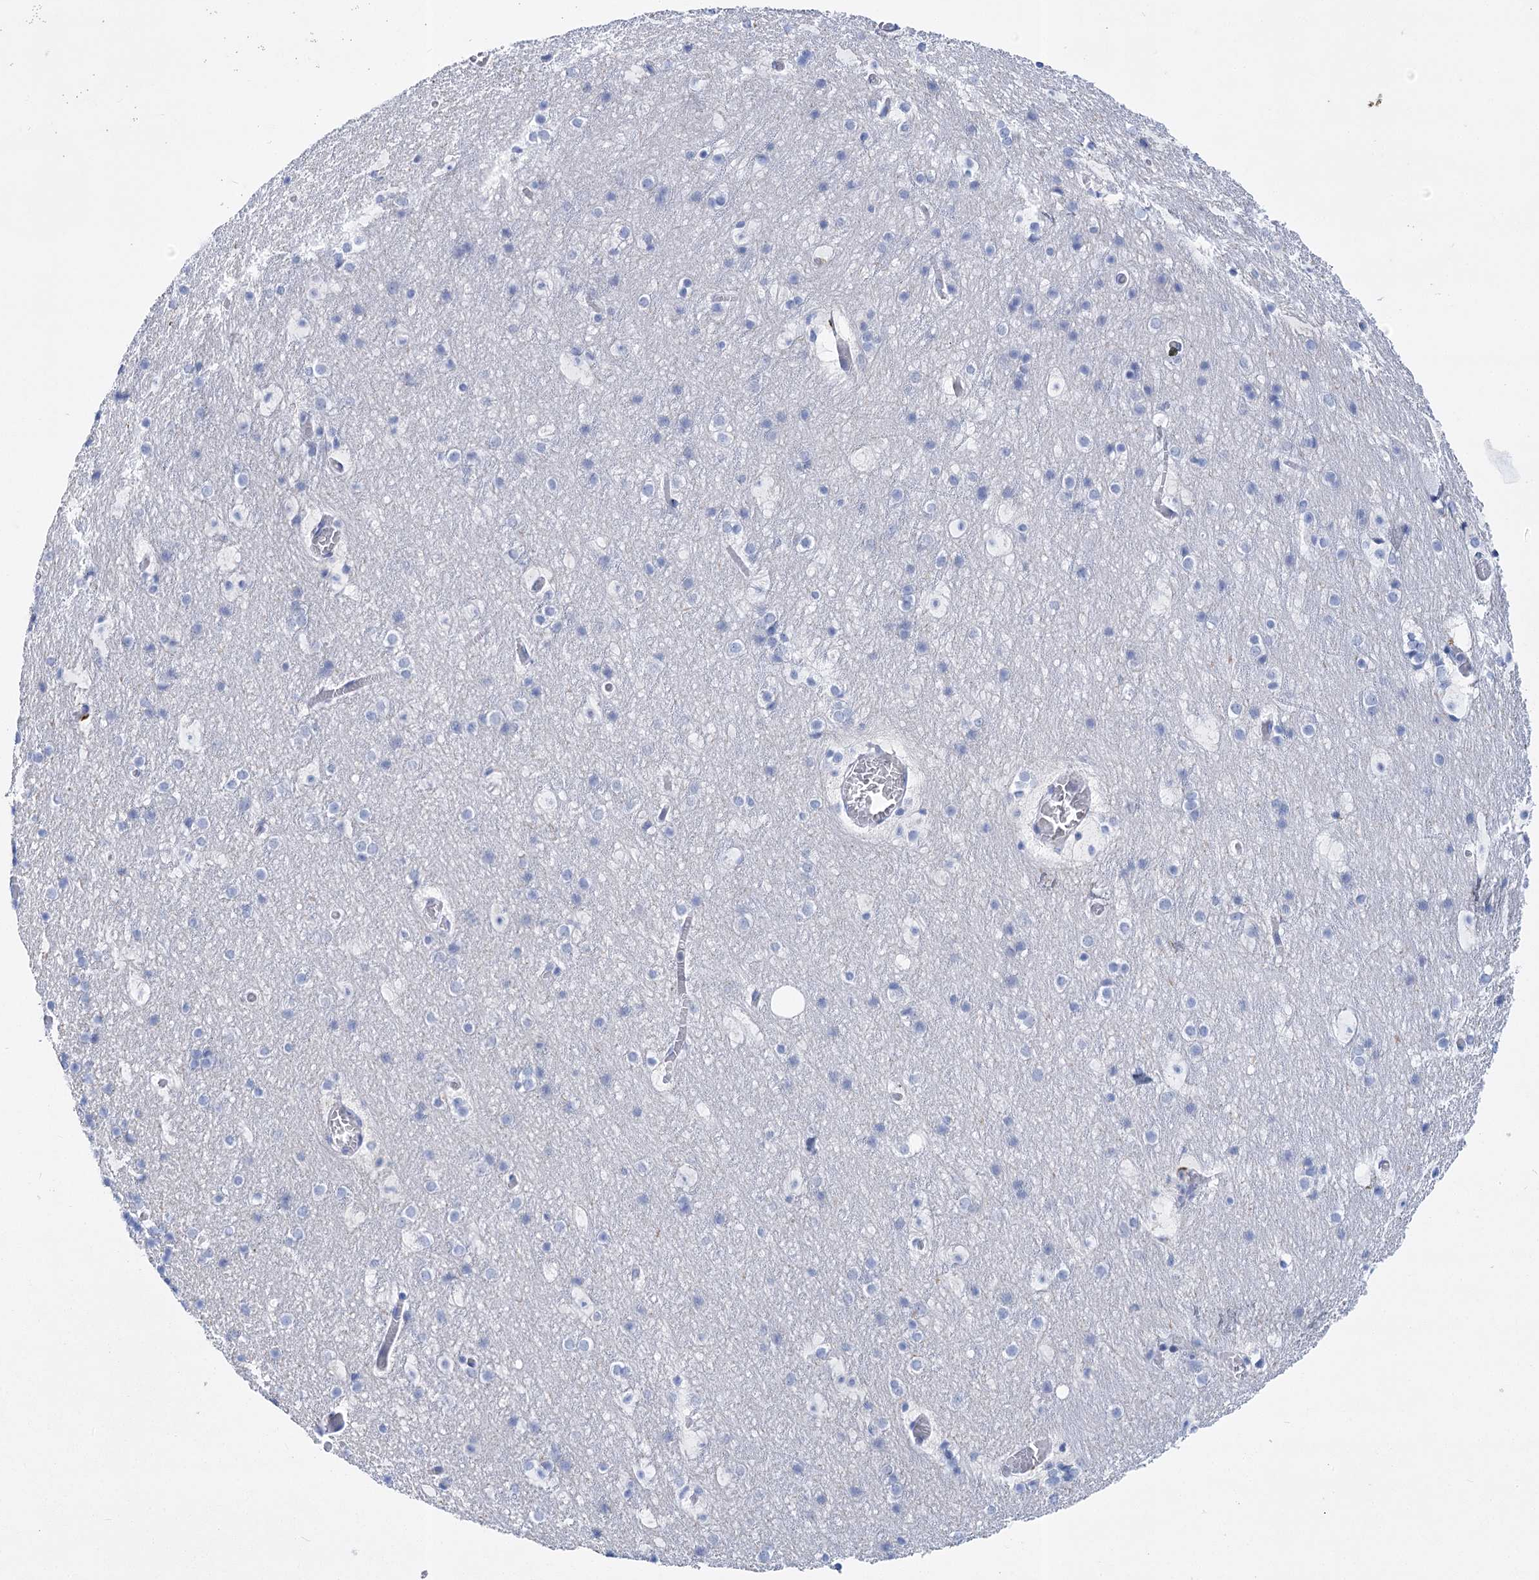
{"staining": {"intensity": "negative", "quantity": "none", "location": "none"}, "tissue": "cerebellum", "cell_type": "Cells in granular layer", "image_type": "normal", "snomed": [{"axis": "morphology", "description": "Normal tissue, NOS"}, {"axis": "topography", "description": "Cerebellum"}], "caption": "An immunohistochemistry image of benign cerebellum is shown. There is no staining in cells in granular layer of cerebellum.", "gene": "PCDHA1", "patient": {"sex": "male", "age": 57}}